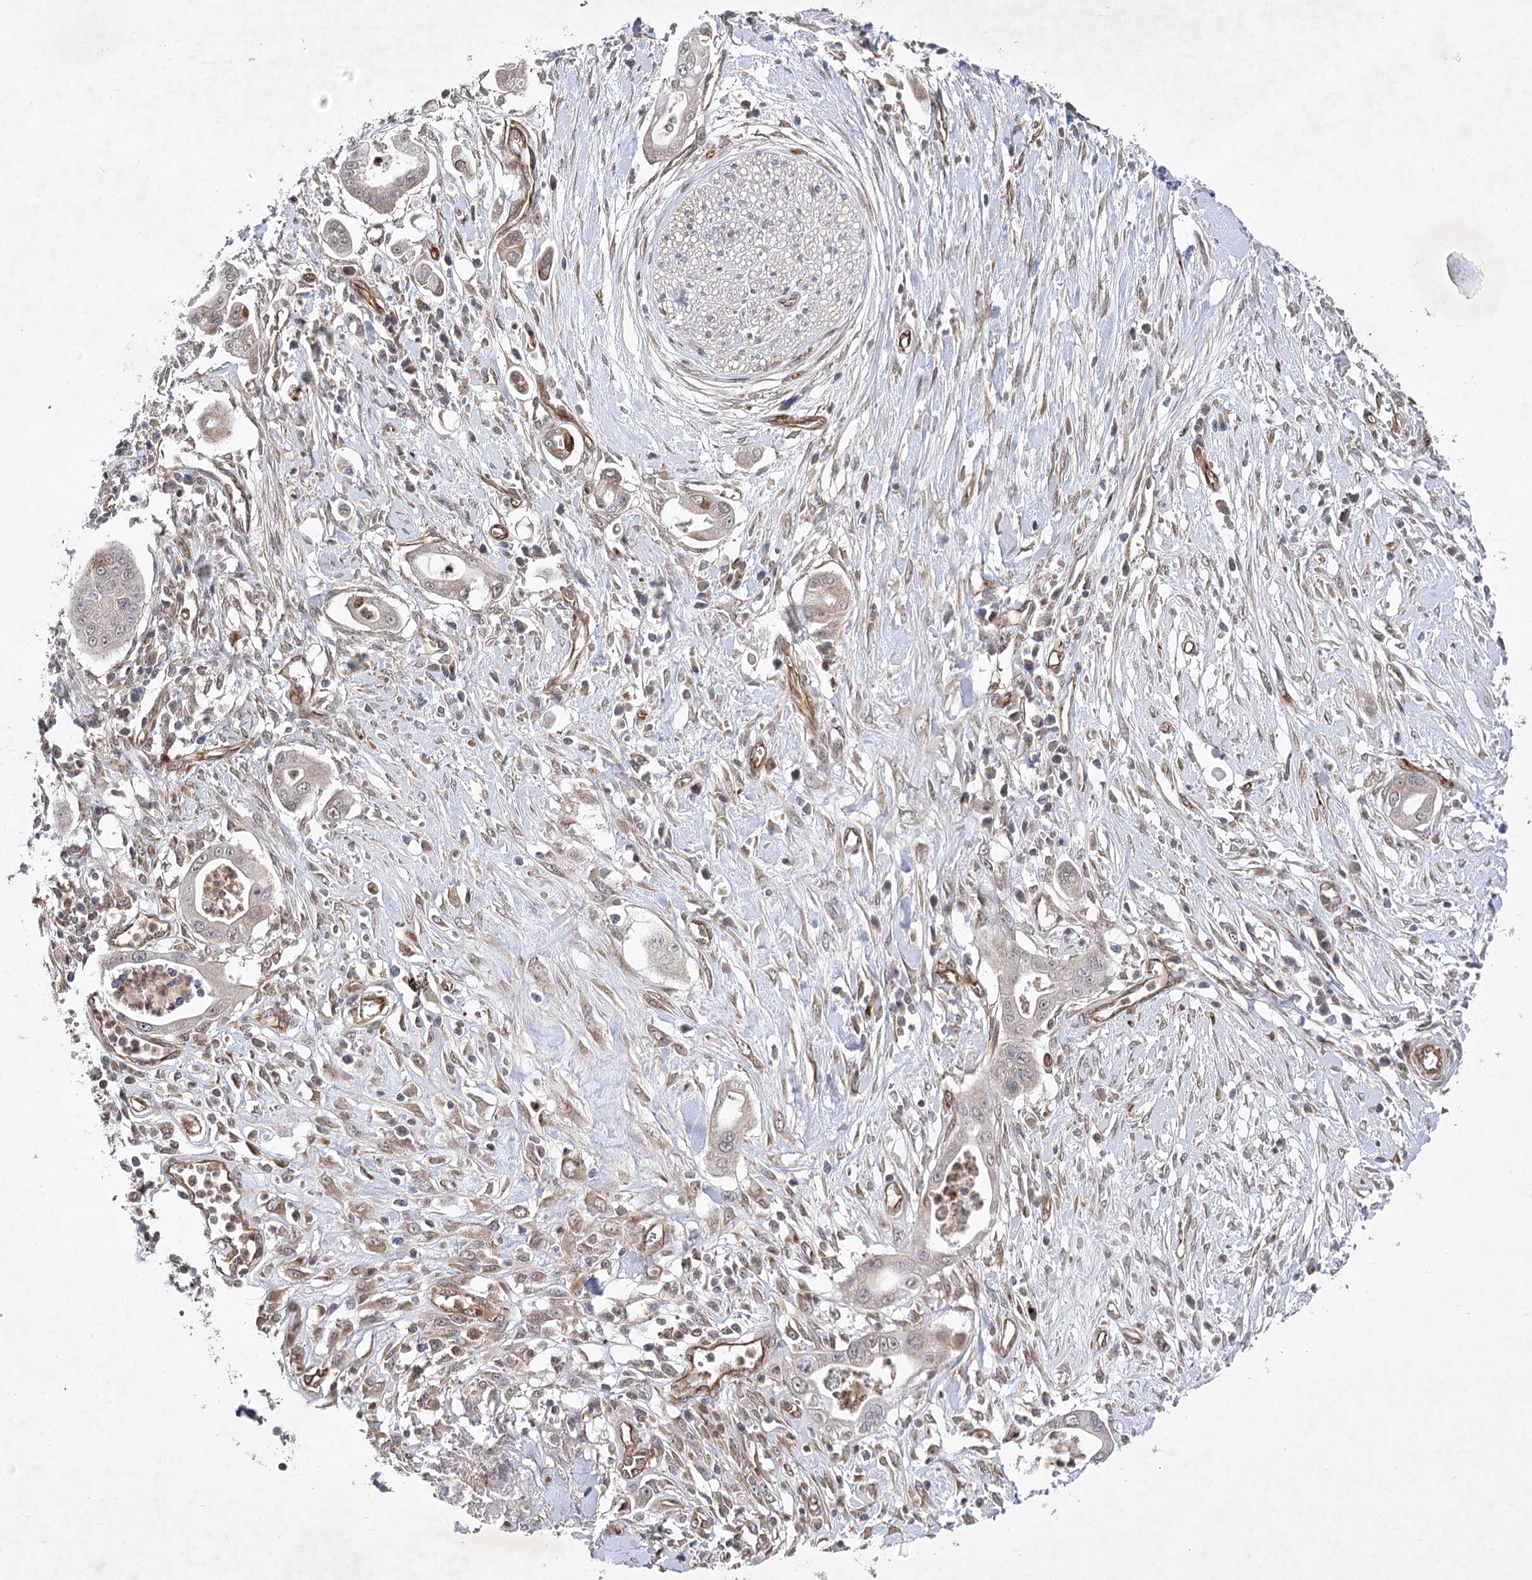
{"staining": {"intensity": "moderate", "quantity": "<25%", "location": "cytoplasmic/membranous"}, "tissue": "pancreatic cancer", "cell_type": "Tumor cells", "image_type": "cancer", "snomed": [{"axis": "morphology", "description": "Adenocarcinoma, NOS"}, {"axis": "topography", "description": "Pancreas"}], "caption": "Immunohistochemical staining of pancreatic adenocarcinoma demonstrates low levels of moderate cytoplasmic/membranous protein expression in approximately <25% of tumor cells. (DAB (3,3'-diaminobenzidine) IHC, brown staining for protein, blue staining for nuclei).", "gene": "ARHGAP31", "patient": {"sex": "male", "age": 68}}